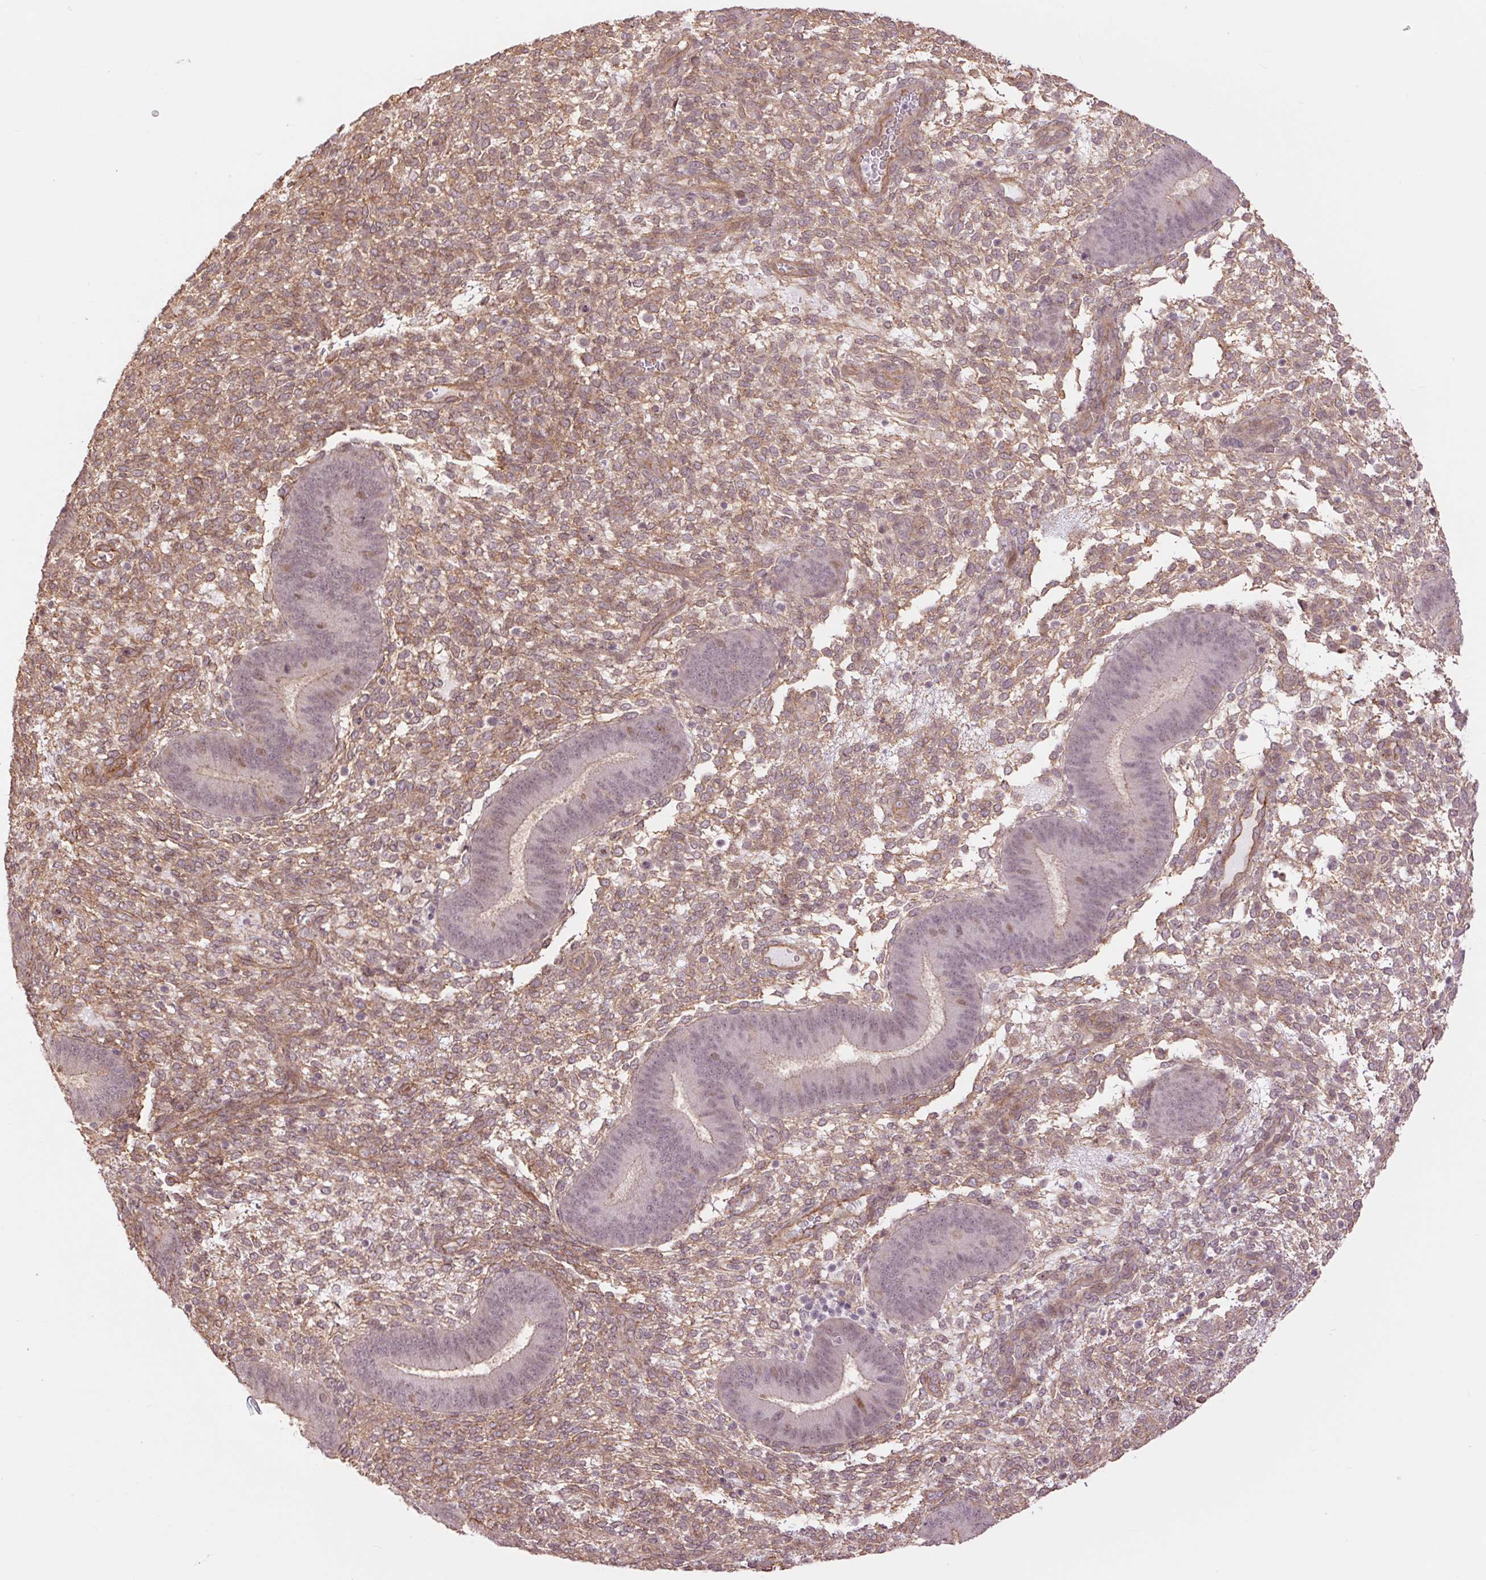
{"staining": {"intensity": "weak", "quantity": ">75%", "location": "cytoplasmic/membranous"}, "tissue": "endometrium", "cell_type": "Cells in endometrial stroma", "image_type": "normal", "snomed": [{"axis": "morphology", "description": "Normal tissue, NOS"}, {"axis": "topography", "description": "Endometrium"}], "caption": "Protein staining by immunohistochemistry reveals weak cytoplasmic/membranous staining in approximately >75% of cells in endometrial stroma in benign endometrium. (brown staining indicates protein expression, while blue staining denotes nuclei).", "gene": "PALM", "patient": {"sex": "female", "age": 39}}